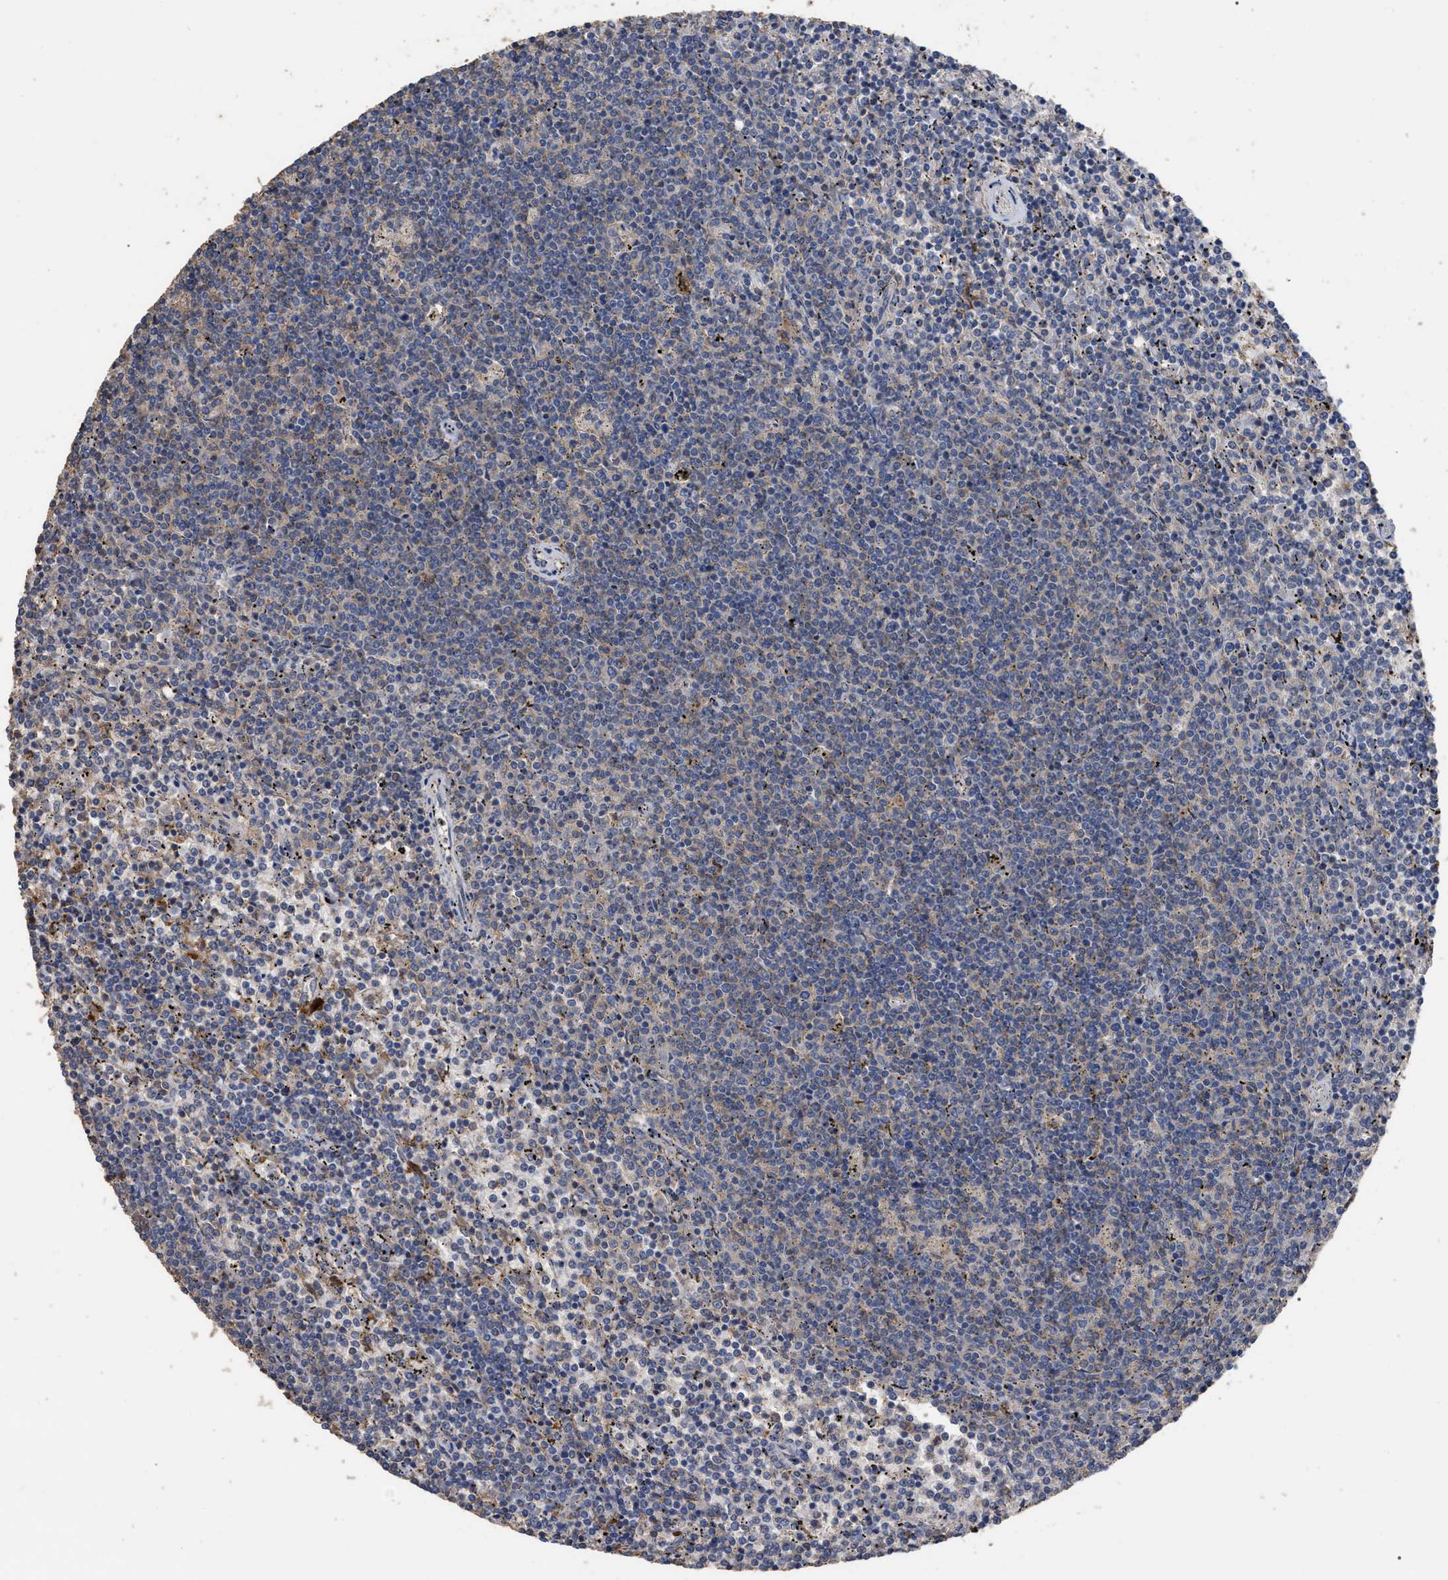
{"staining": {"intensity": "negative", "quantity": "none", "location": "none"}, "tissue": "lymphoma", "cell_type": "Tumor cells", "image_type": "cancer", "snomed": [{"axis": "morphology", "description": "Malignant lymphoma, non-Hodgkin's type, Low grade"}, {"axis": "topography", "description": "Spleen"}], "caption": "Tumor cells show no significant protein staining in lymphoma.", "gene": "GPR179", "patient": {"sex": "female", "age": 50}}